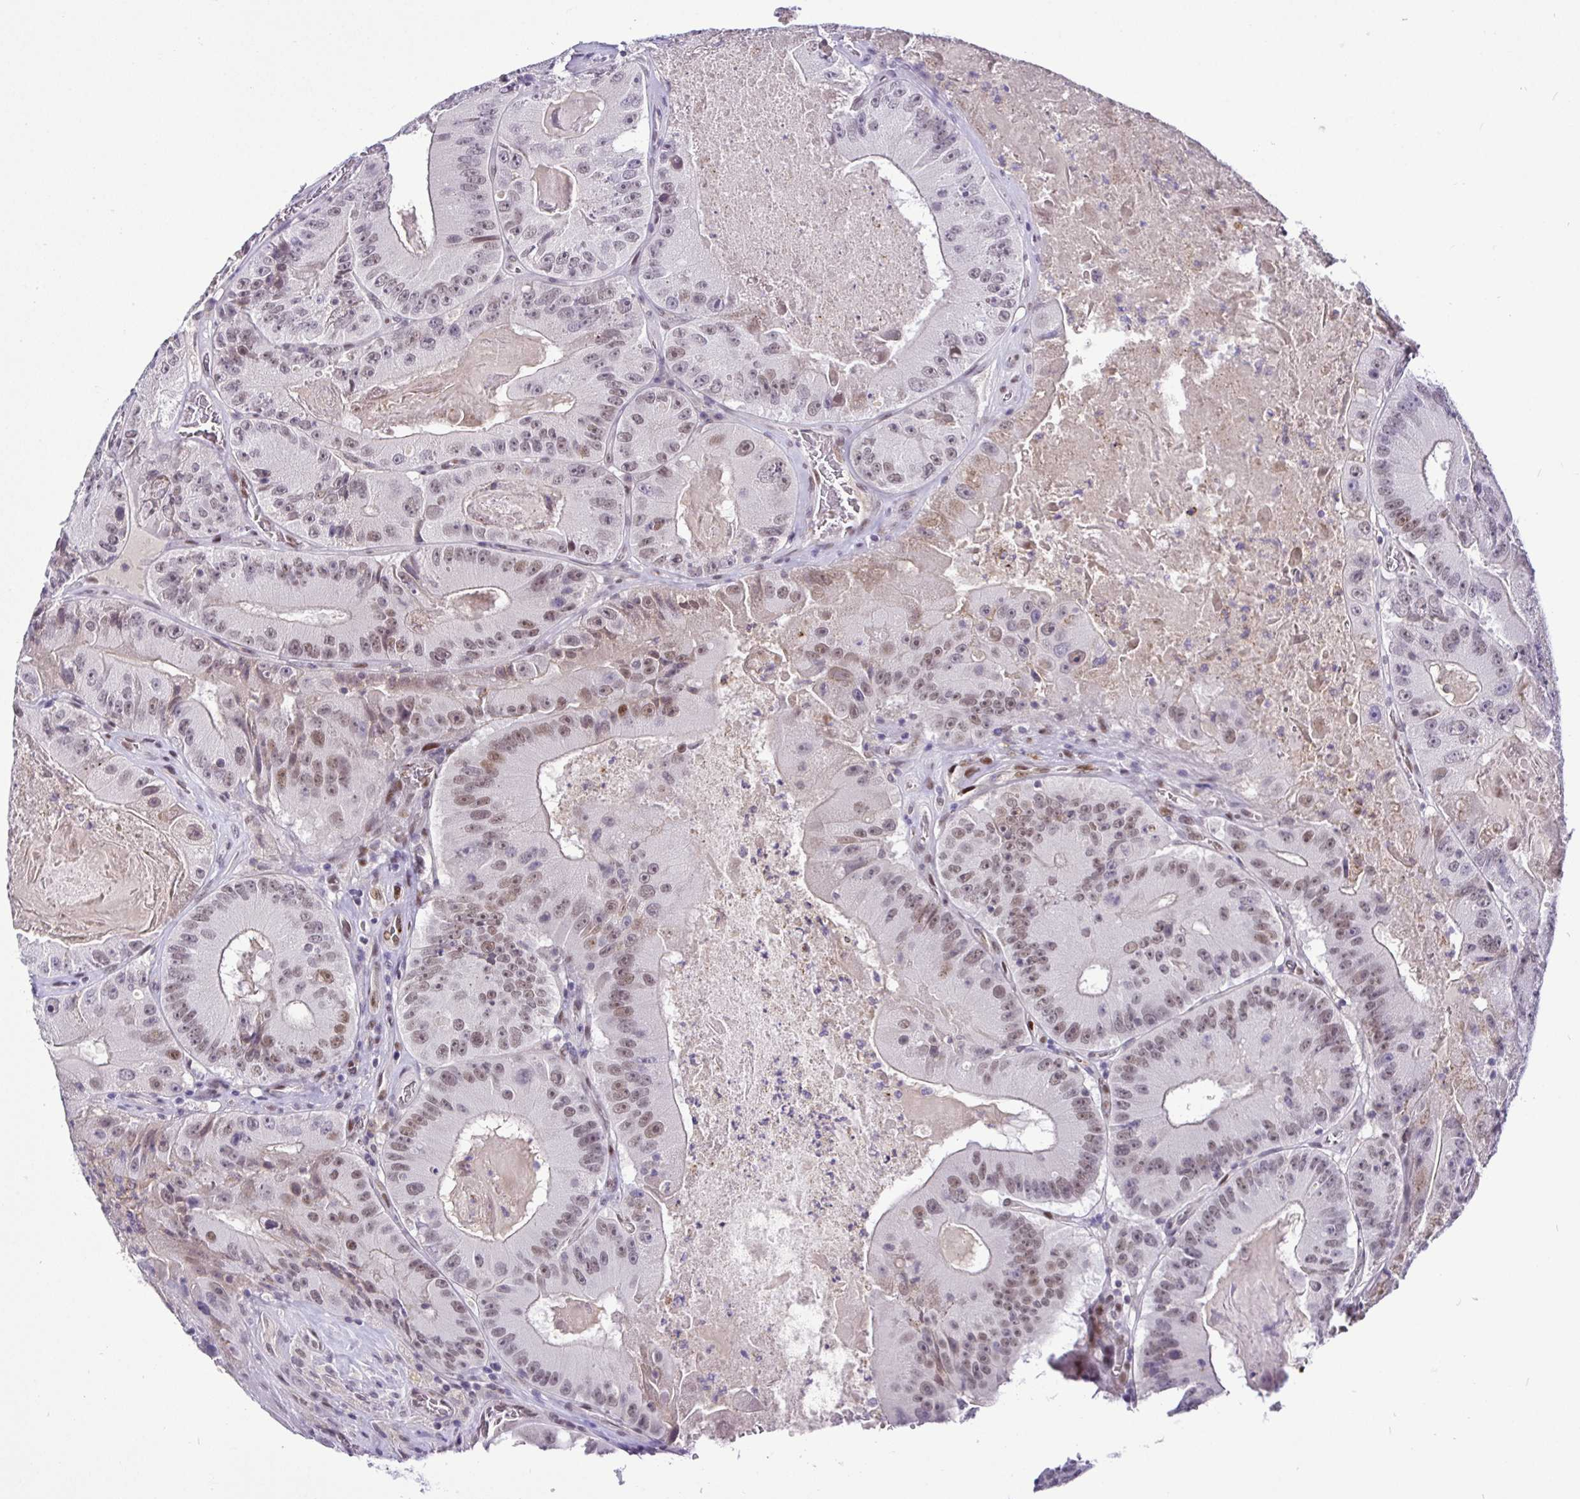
{"staining": {"intensity": "weak", "quantity": ">75%", "location": "nuclear"}, "tissue": "colorectal cancer", "cell_type": "Tumor cells", "image_type": "cancer", "snomed": [{"axis": "morphology", "description": "Adenocarcinoma, NOS"}, {"axis": "topography", "description": "Colon"}], "caption": "Immunohistochemistry photomicrograph of human adenocarcinoma (colorectal) stained for a protein (brown), which exhibits low levels of weak nuclear positivity in approximately >75% of tumor cells.", "gene": "NUP188", "patient": {"sex": "female", "age": 86}}